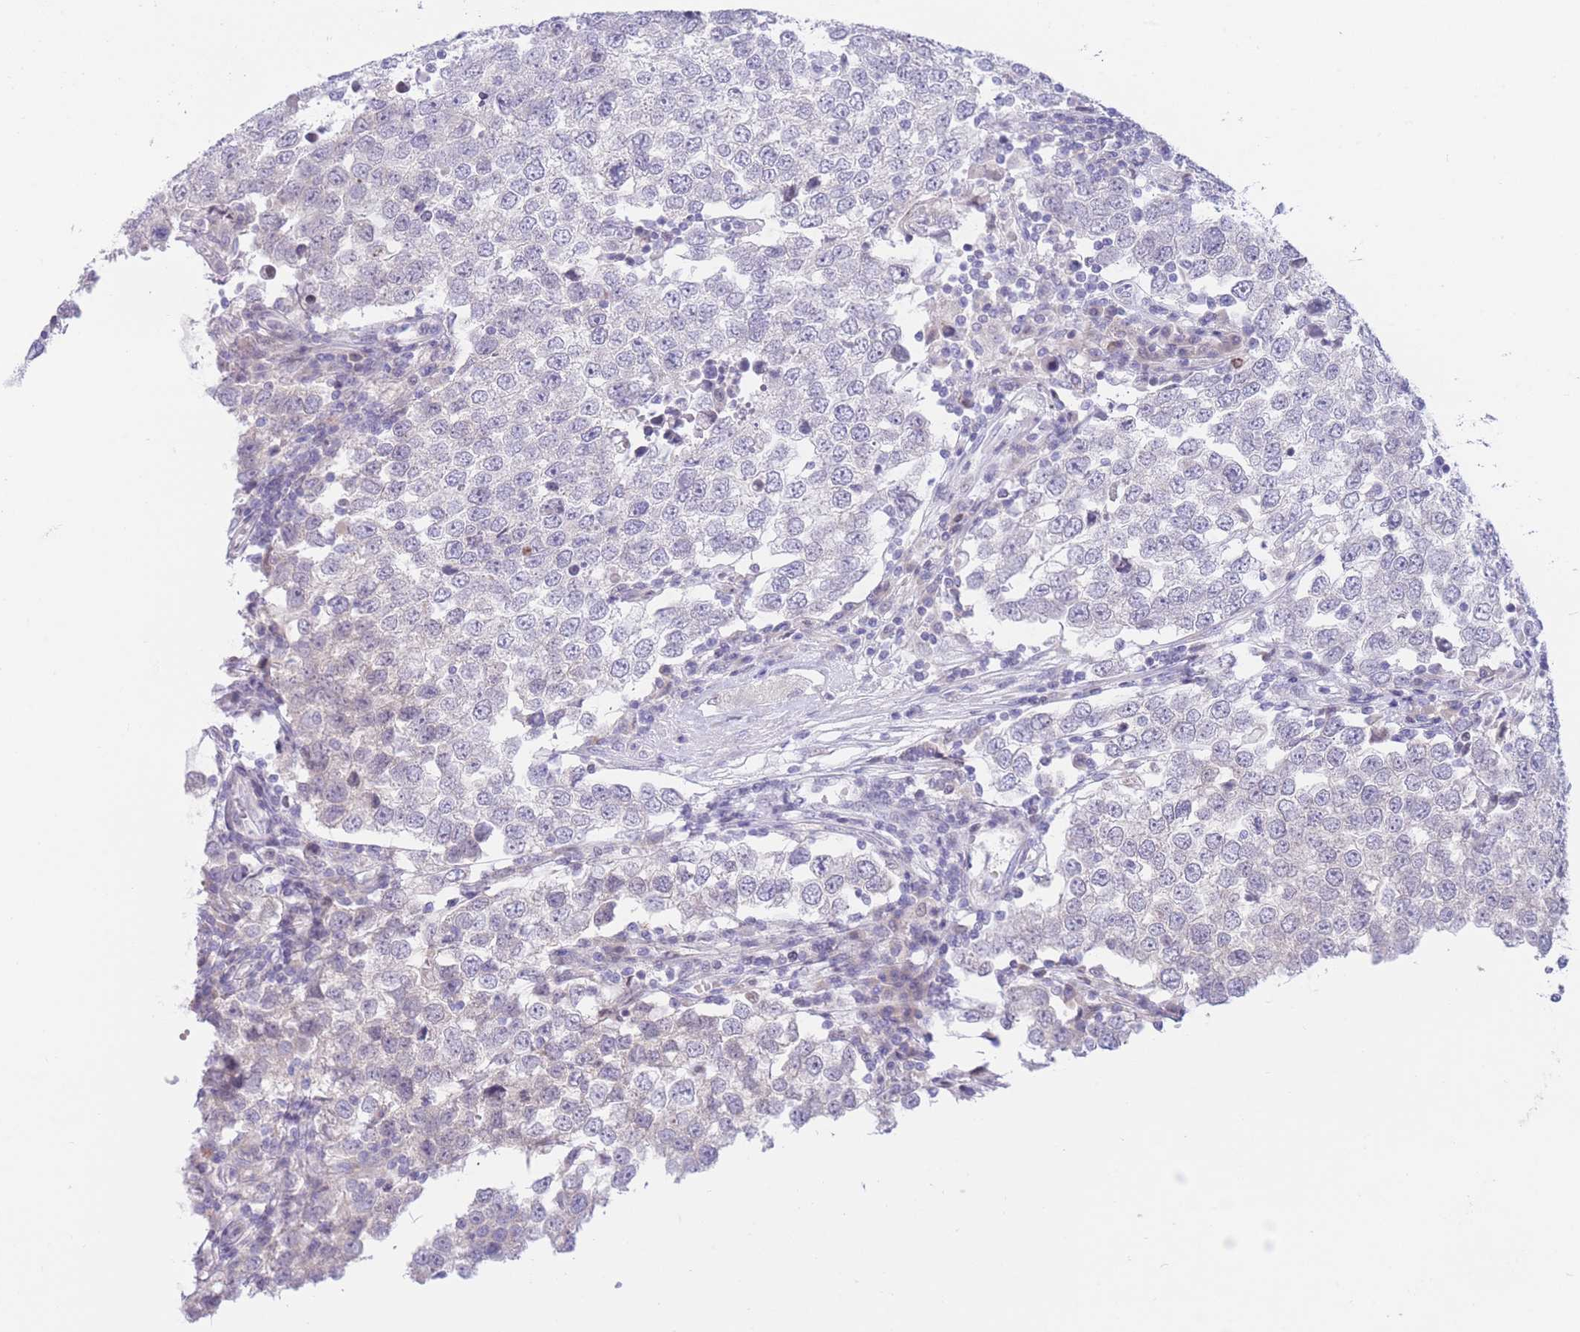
{"staining": {"intensity": "negative", "quantity": "none", "location": "none"}, "tissue": "testis cancer", "cell_type": "Tumor cells", "image_type": "cancer", "snomed": [{"axis": "morphology", "description": "Seminoma, NOS"}, {"axis": "morphology", "description": "Carcinoma, Embryonal, NOS"}, {"axis": "topography", "description": "Testis"}], "caption": "The micrograph exhibits no staining of tumor cells in testis seminoma.", "gene": "RPL39L", "patient": {"sex": "male", "age": 28}}